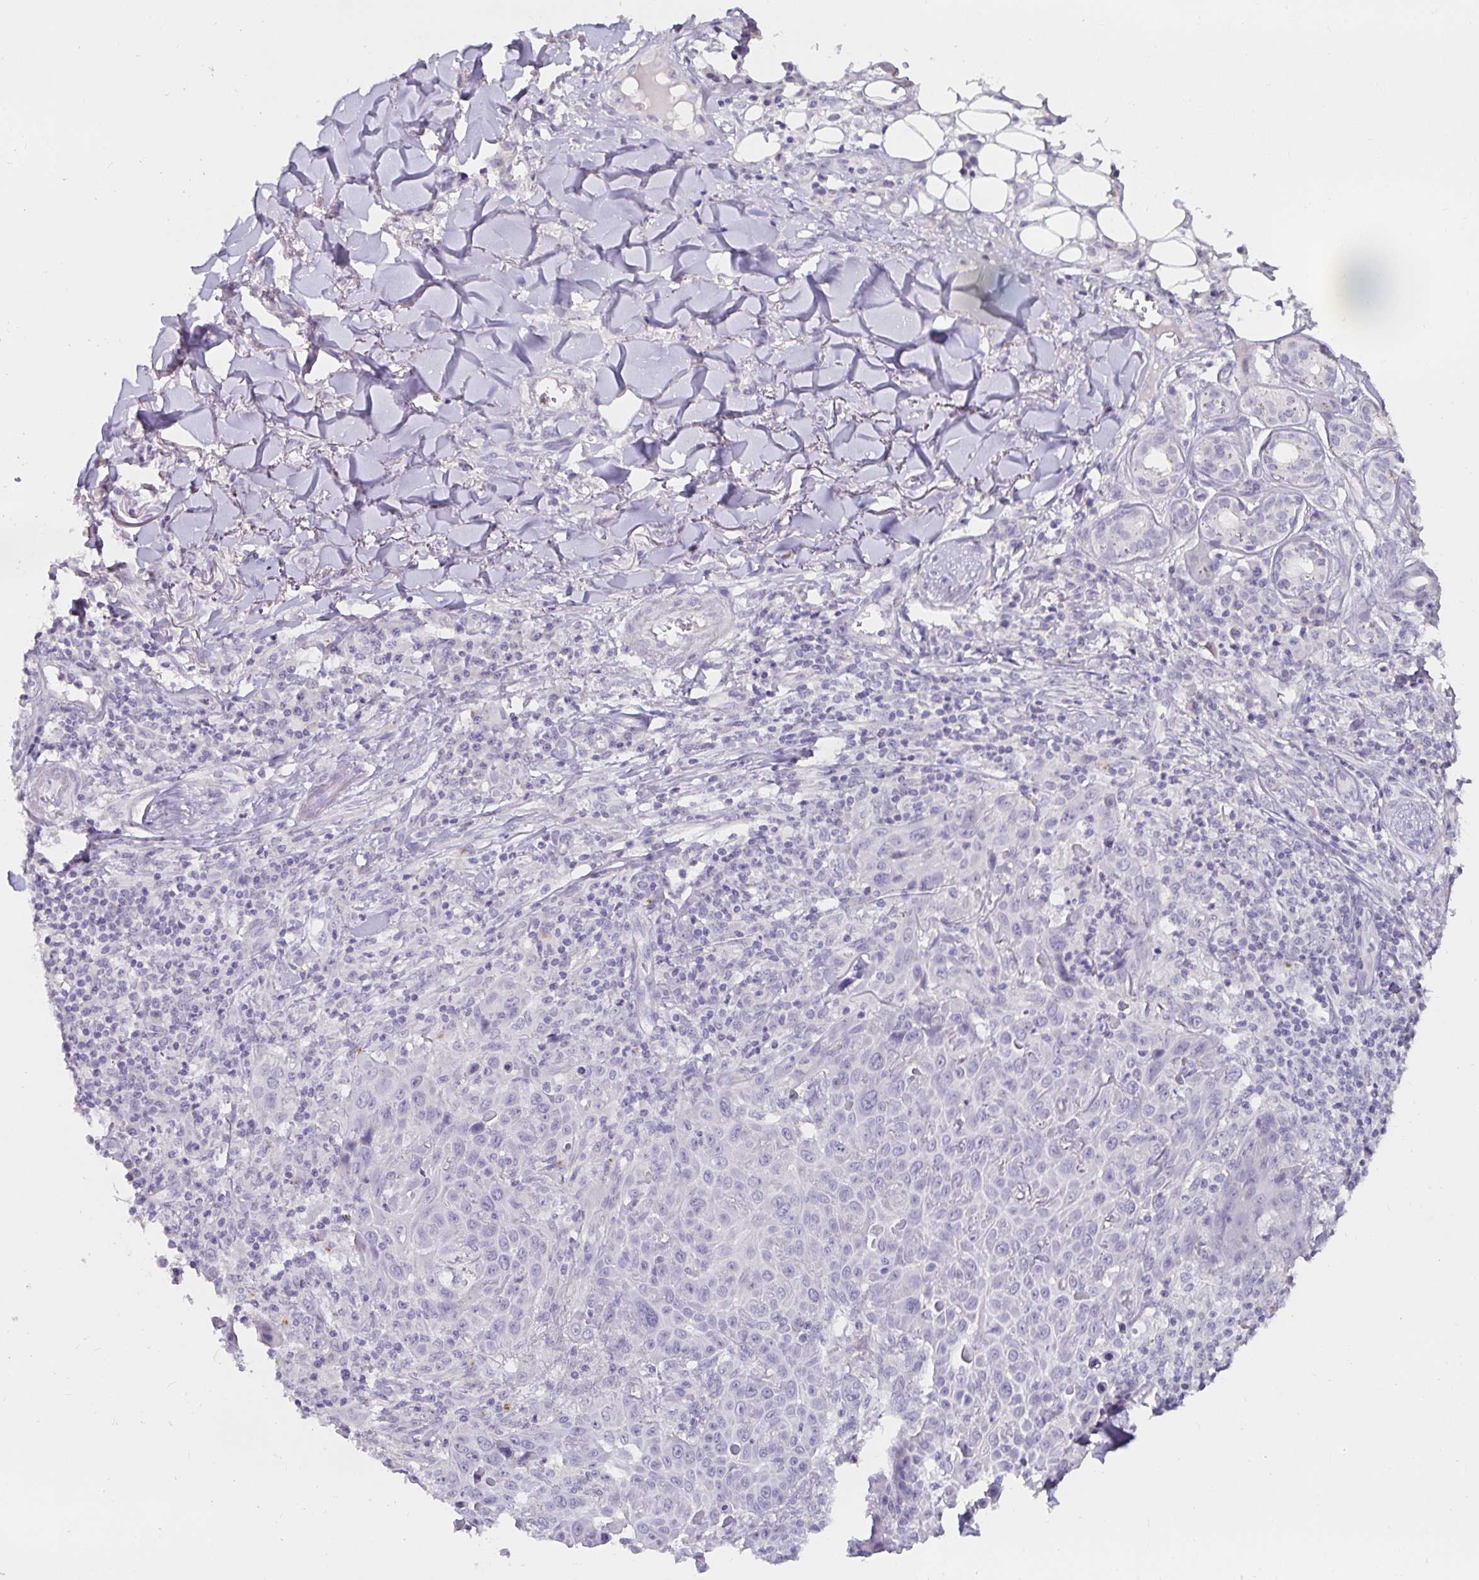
{"staining": {"intensity": "negative", "quantity": "none", "location": "none"}, "tissue": "skin cancer", "cell_type": "Tumor cells", "image_type": "cancer", "snomed": [{"axis": "morphology", "description": "Squamous cell carcinoma, NOS"}, {"axis": "topography", "description": "Skin"}], "caption": "Tumor cells are negative for protein expression in human skin cancer.", "gene": "PDX1", "patient": {"sex": "male", "age": 75}}